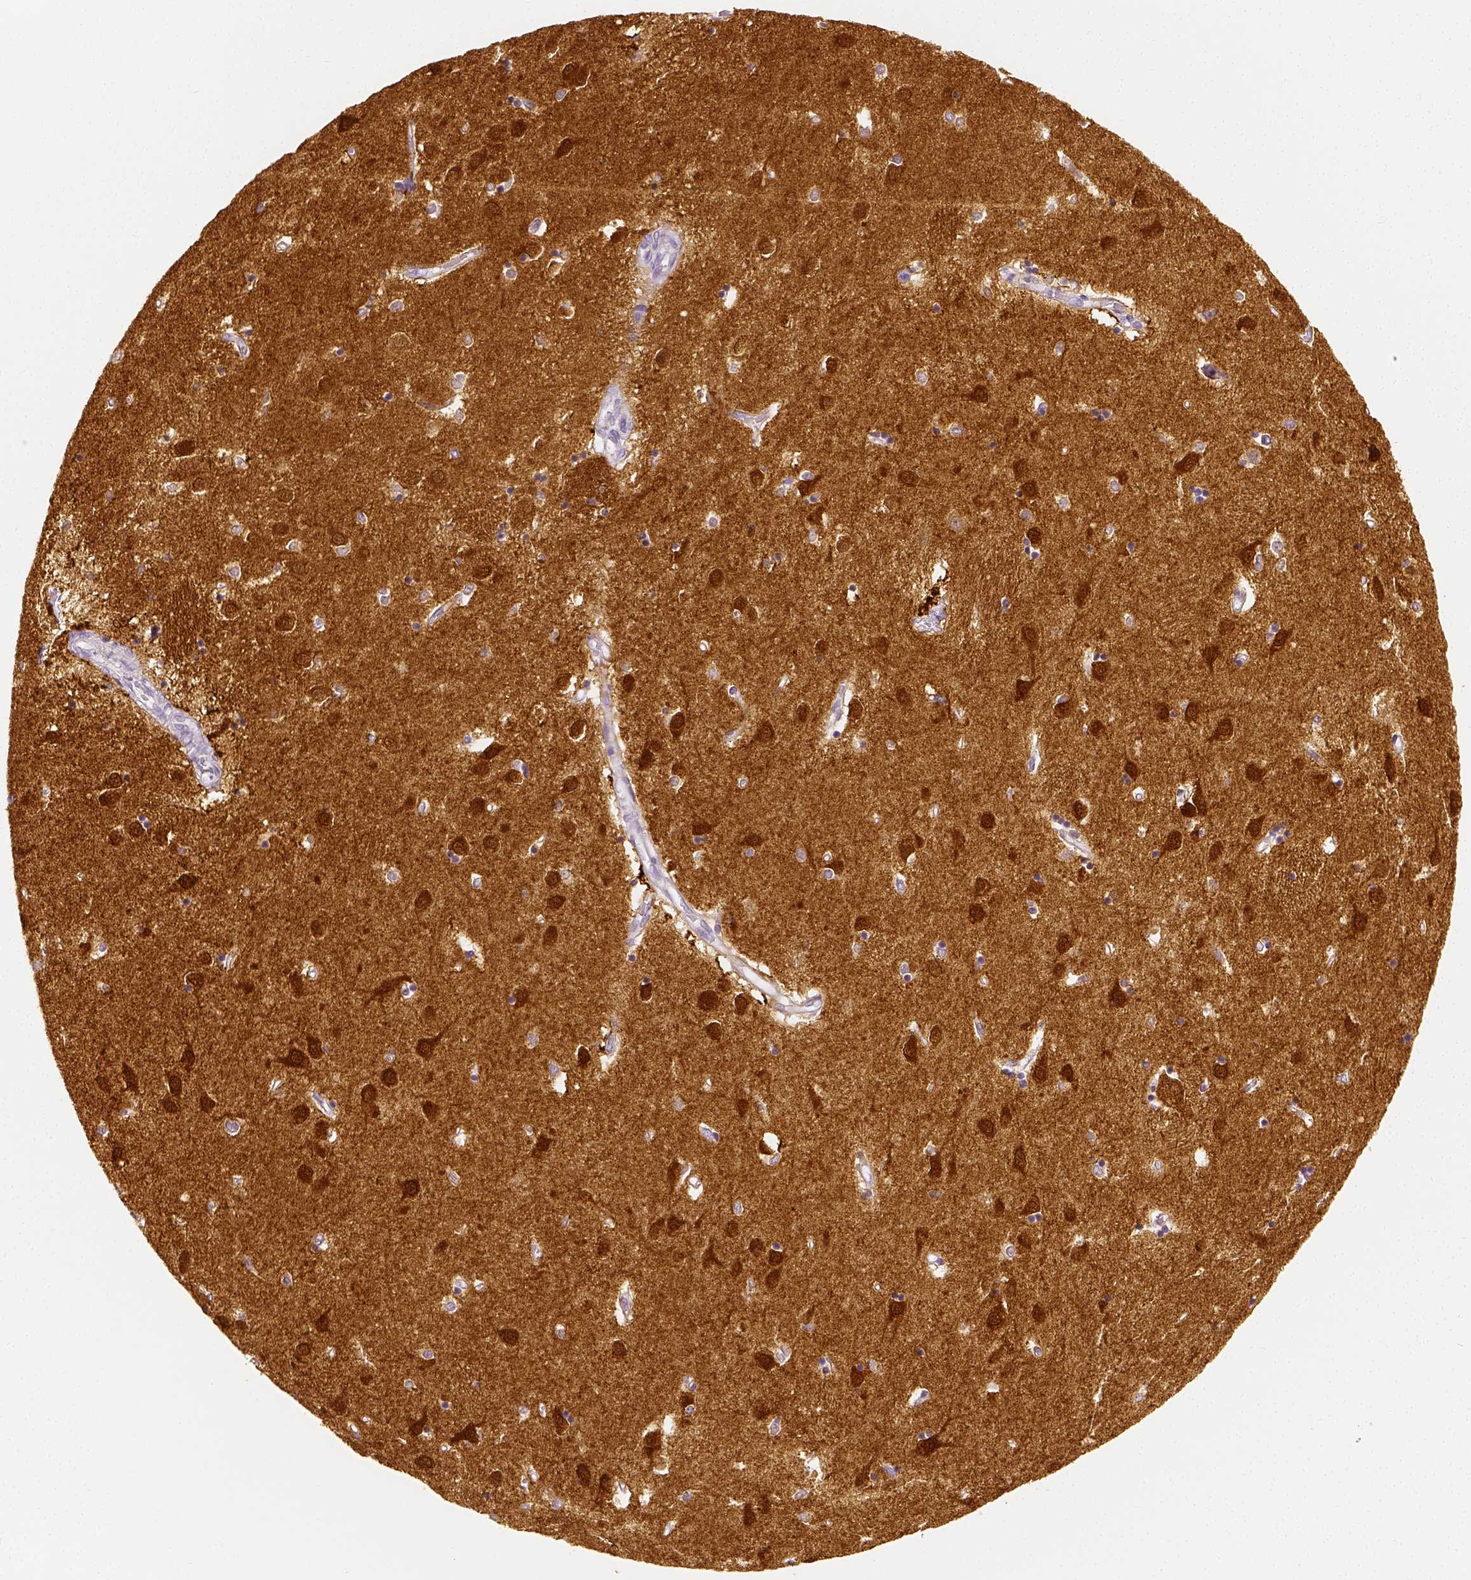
{"staining": {"intensity": "negative", "quantity": "none", "location": "none"}, "tissue": "caudate", "cell_type": "Glial cells", "image_type": "normal", "snomed": [{"axis": "morphology", "description": "Normal tissue, NOS"}, {"axis": "topography", "description": "Lateral ventricle wall"}], "caption": "The immunohistochemistry photomicrograph has no significant staining in glial cells of caudate. (DAB immunohistochemistry (IHC) visualized using brightfield microscopy, high magnification).", "gene": "NECAB2", "patient": {"sex": "male", "age": 54}}